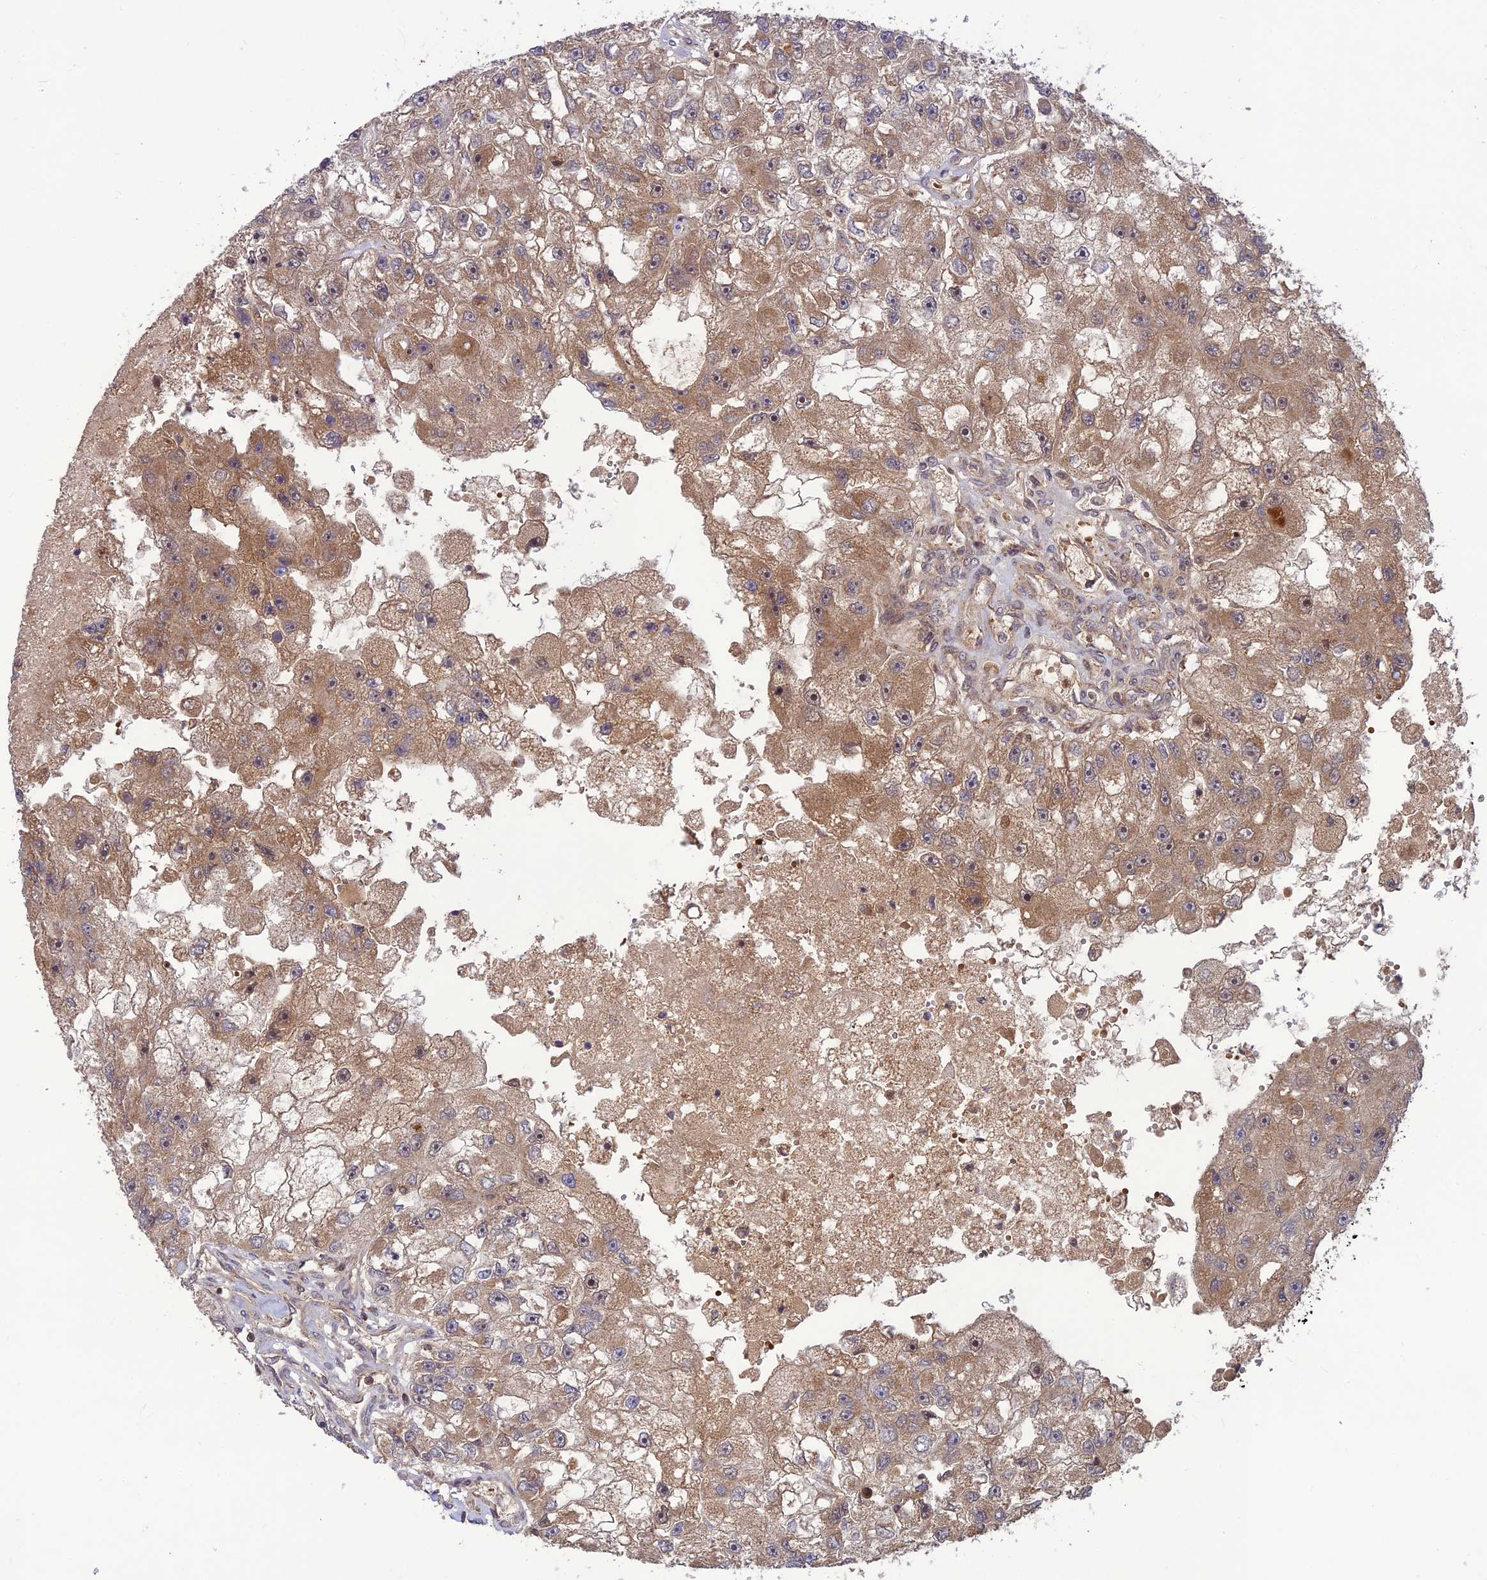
{"staining": {"intensity": "moderate", "quantity": "25%-75%", "location": "cytoplasmic/membranous"}, "tissue": "renal cancer", "cell_type": "Tumor cells", "image_type": "cancer", "snomed": [{"axis": "morphology", "description": "Adenocarcinoma, NOS"}, {"axis": "topography", "description": "Kidney"}], "caption": "Protein expression analysis of renal cancer shows moderate cytoplasmic/membranous staining in approximately 25%-75% of tumor cells.", "gene": "NDUFC1", "patient": {"sex": "male", "age": 63}}